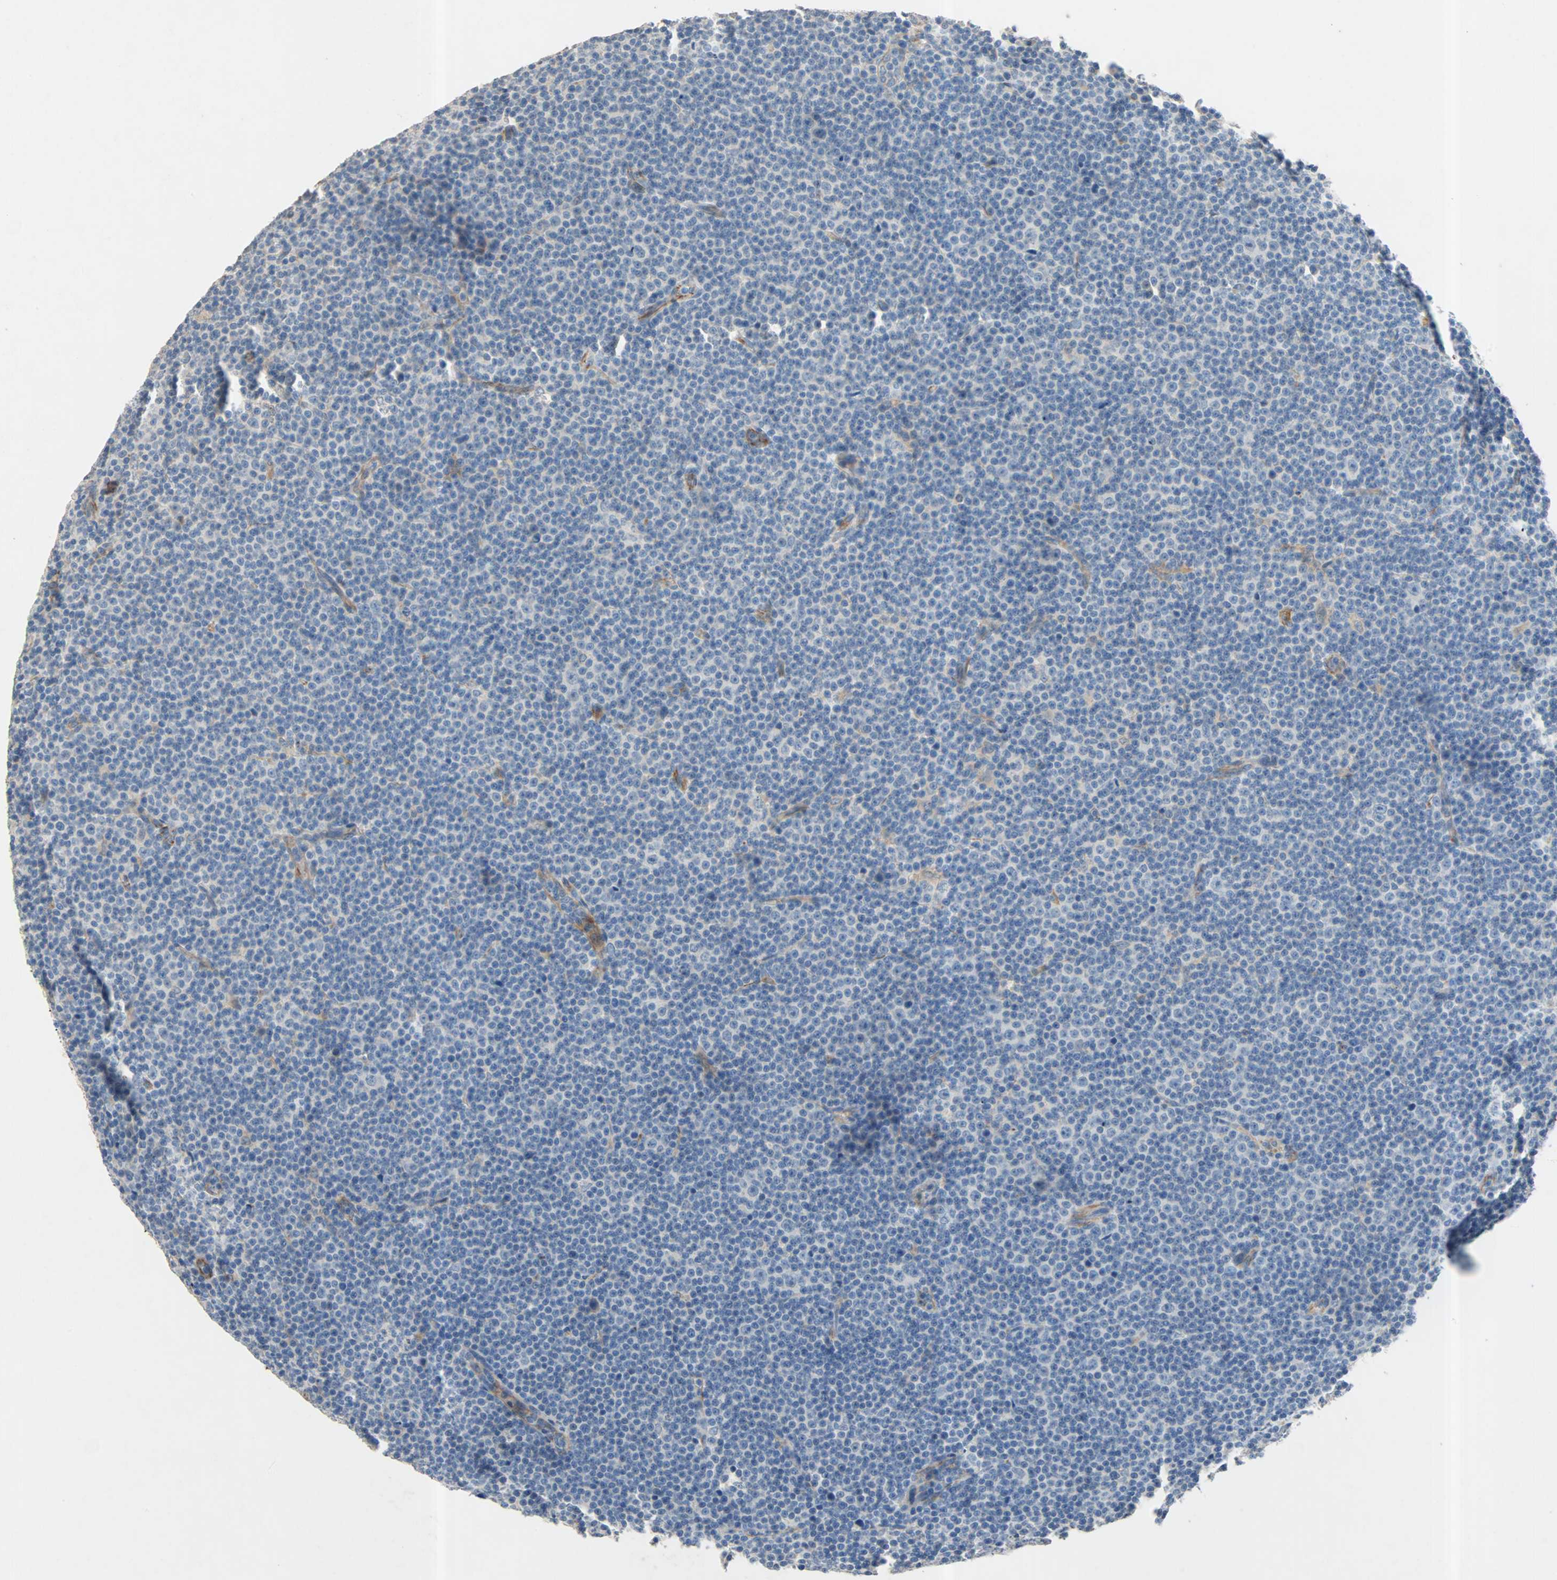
{"staining": {"intensity": "negative", "quantity": "none", "location": "none"}, "tissue": "lymphoma", "cell_type": "Tumor cells", "image_type": "cancer", "snomed": [{"axis": "morphology", "description": "Malignant lymphoma, non-Hodgkin's type, Low grade"}, {"axis": "topography", "description": "Lymph node"}], "caption": "Tumor cells show no significant staining in malignant lymphoma, non-Hodgkin's type (low-grade). The staining is performed using DAB (3,3'-diaminobenzidine) brown chromogen with nuclei counter-stained in using hematoxylin.", "gene": "PCDHB2", "patient": {"sex": "female", "age": 67}}